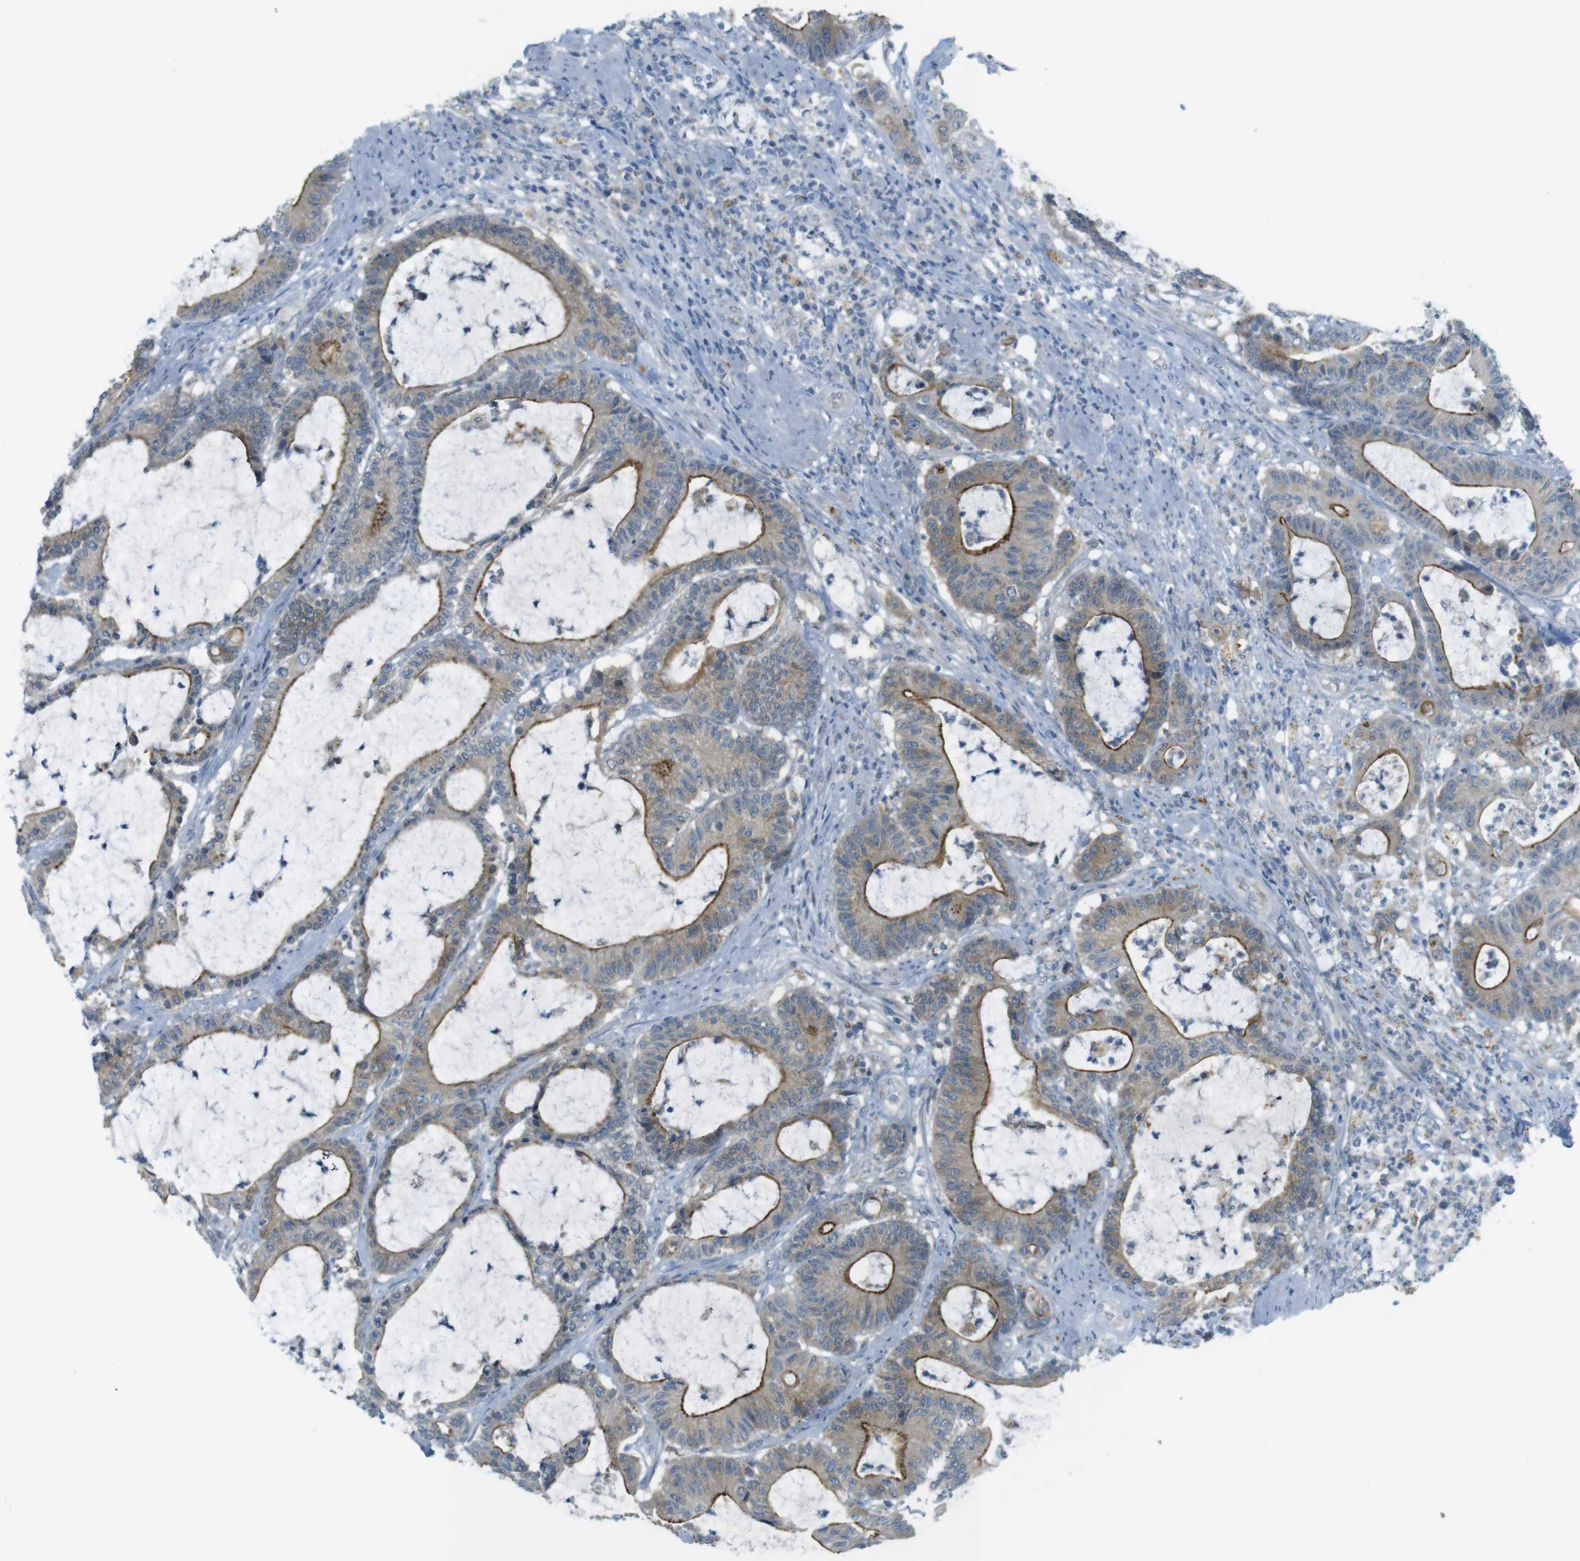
{"staining": {"intensity": "moderate", "quantity": ">75%", "location": "cytoplasmic/membranous"}, "tissue": "colorectal cancer", "cell_type": "Tumor cells", "image_type": "cancer", "snomed": [{"axis": "morphology", "description": "Adenocarcinoma, NOS"}, {"axis": "topography", "description": "Colon"}], "caption": "About >75% of tumor cells in human colorectal cancer reveal moderate cytoplasmic/membranous protein staining as visualized by brown immunohistochemical staining.", "gene": "UGT8", "patient": {"sex": "female", "age": 84}}